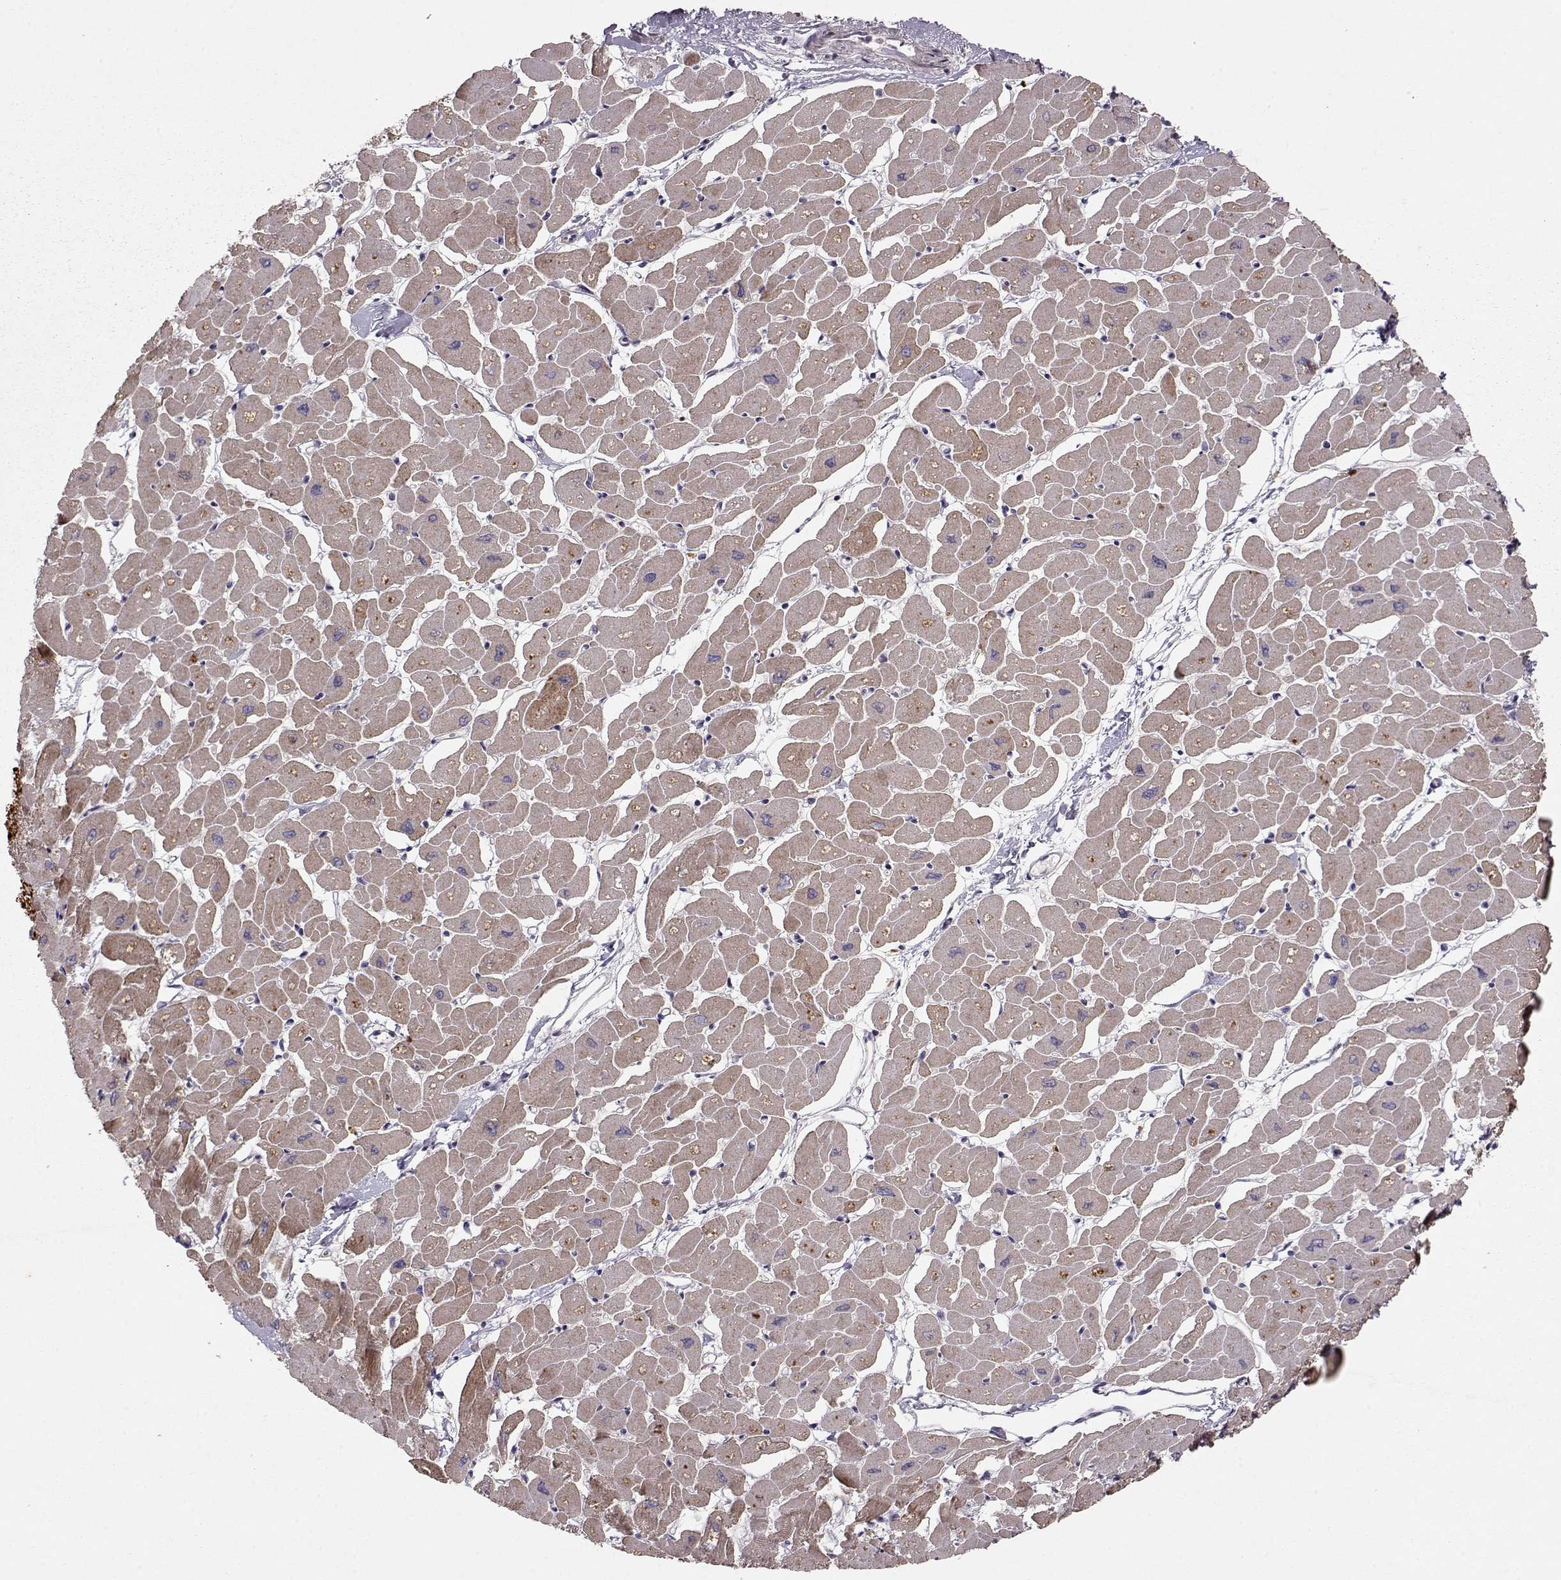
{"staining": {"intensity": "strong", "quantity": "25%-75%", "location": "cytoplasmic/membranous"}, "tissue": "heart muscle", "cell_type": "Cardiomyocytes", "image_type": "normal", "snomed": [{"axis": "morphology", "description": "Normal tissue, NOS"}, {"axis": "topography", "description": "Heart"}], "caption": "About 25%-75% of cardiomyocytes in benign heart muscle display strong cytoplasmic/membranous protein staining as visualized by brown immunohistochemical staining.", "gene": "CMTM3", "patient": {"sex": "male", "age": 57}}